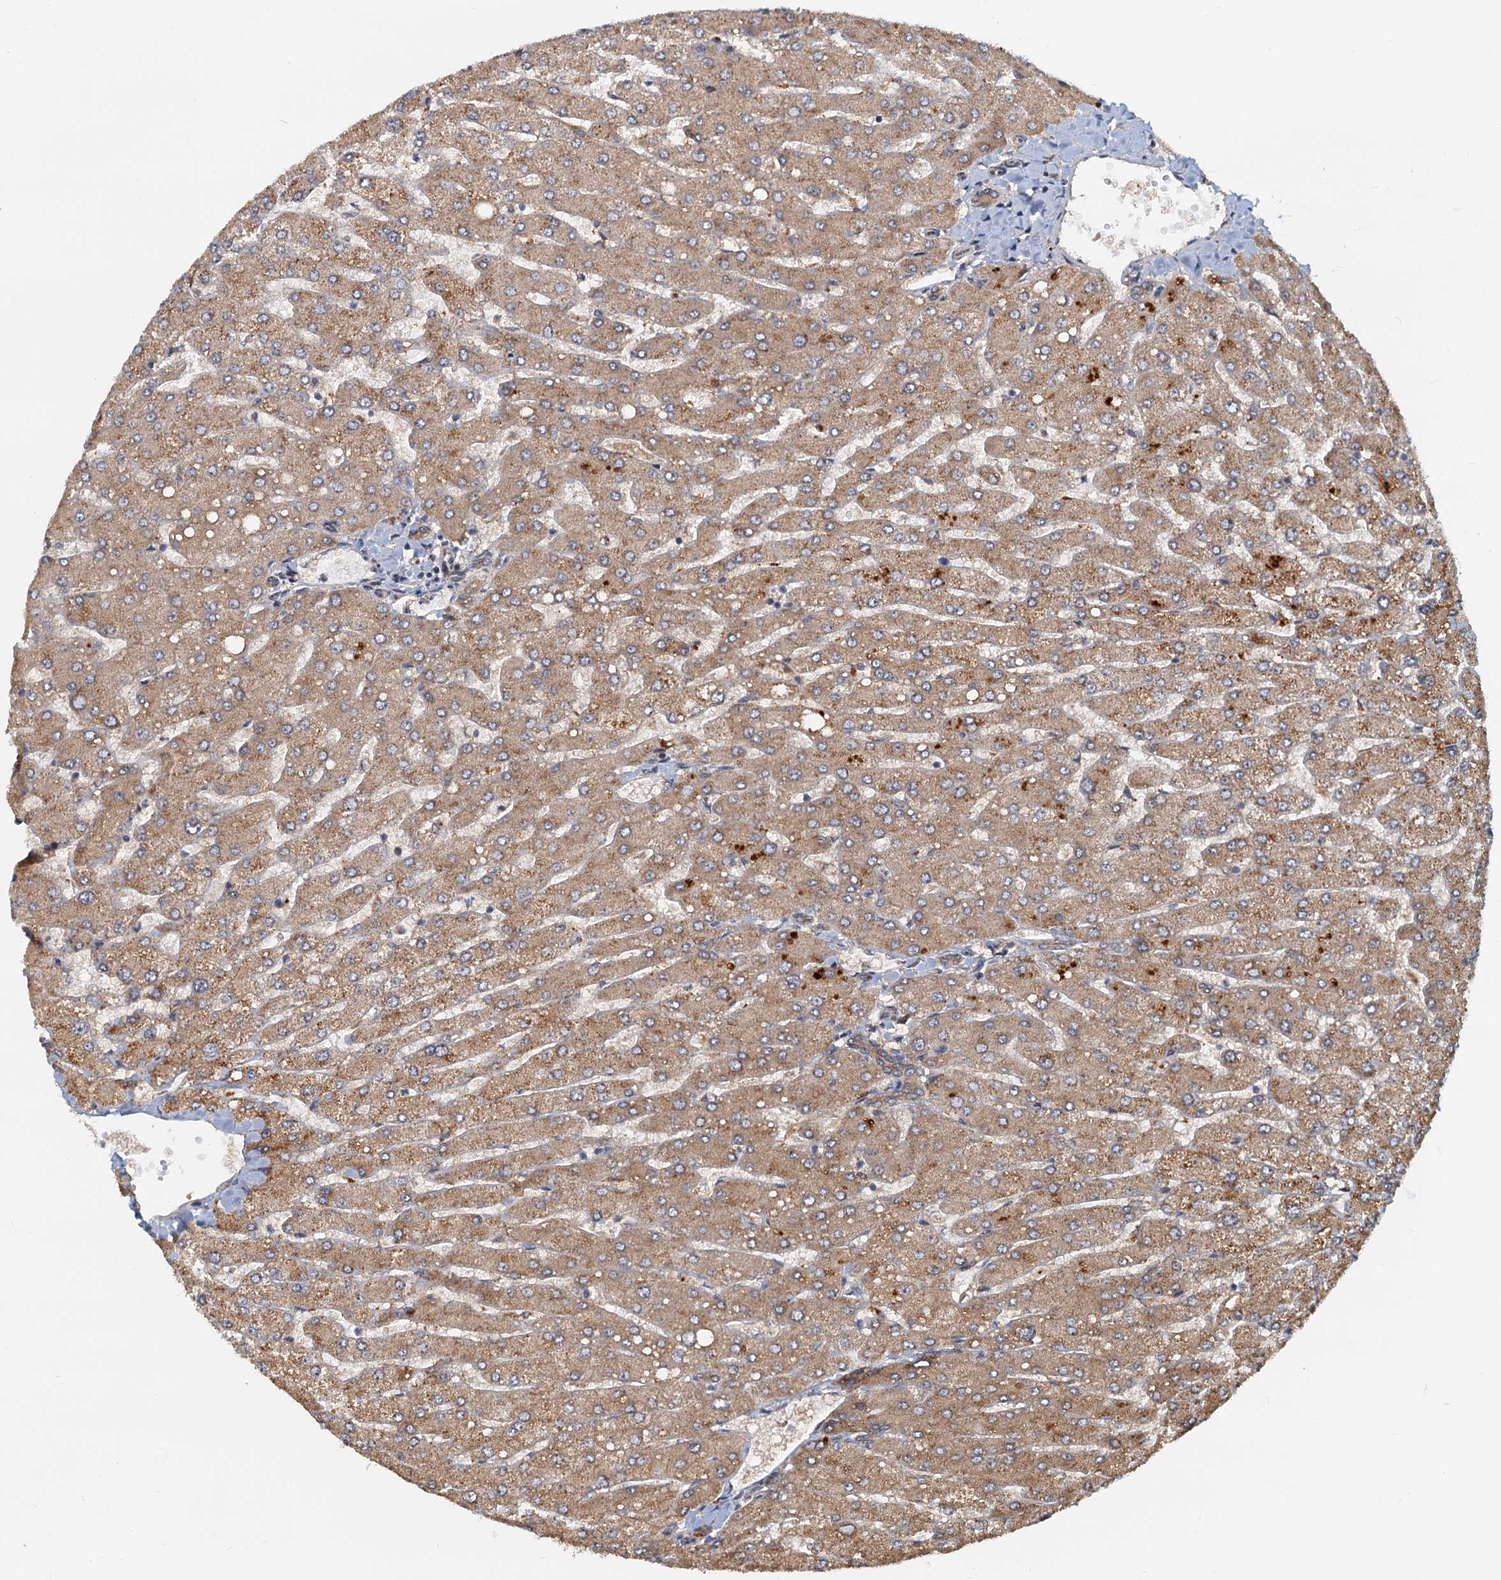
{"staining": {"intensity": "weak", "quantity": "25%-75%", "location": "cytoplasmic/membranous"}, "tissue": "liver", "cell_type": "Cholangiocytes", "image_type": "normal", "snomed": [{"axis": "morphology", "description": "Normal tissue, NOS"}, {"axis": "topography", "description": "Liver"}], "caption": "Weak cytoplasmic/membranous protein positivity is present in approximately 25%-75% of cholangiocytes in liver.", "gene": "TOLLIP", "patient": {"sex": "male", "age": 55}}